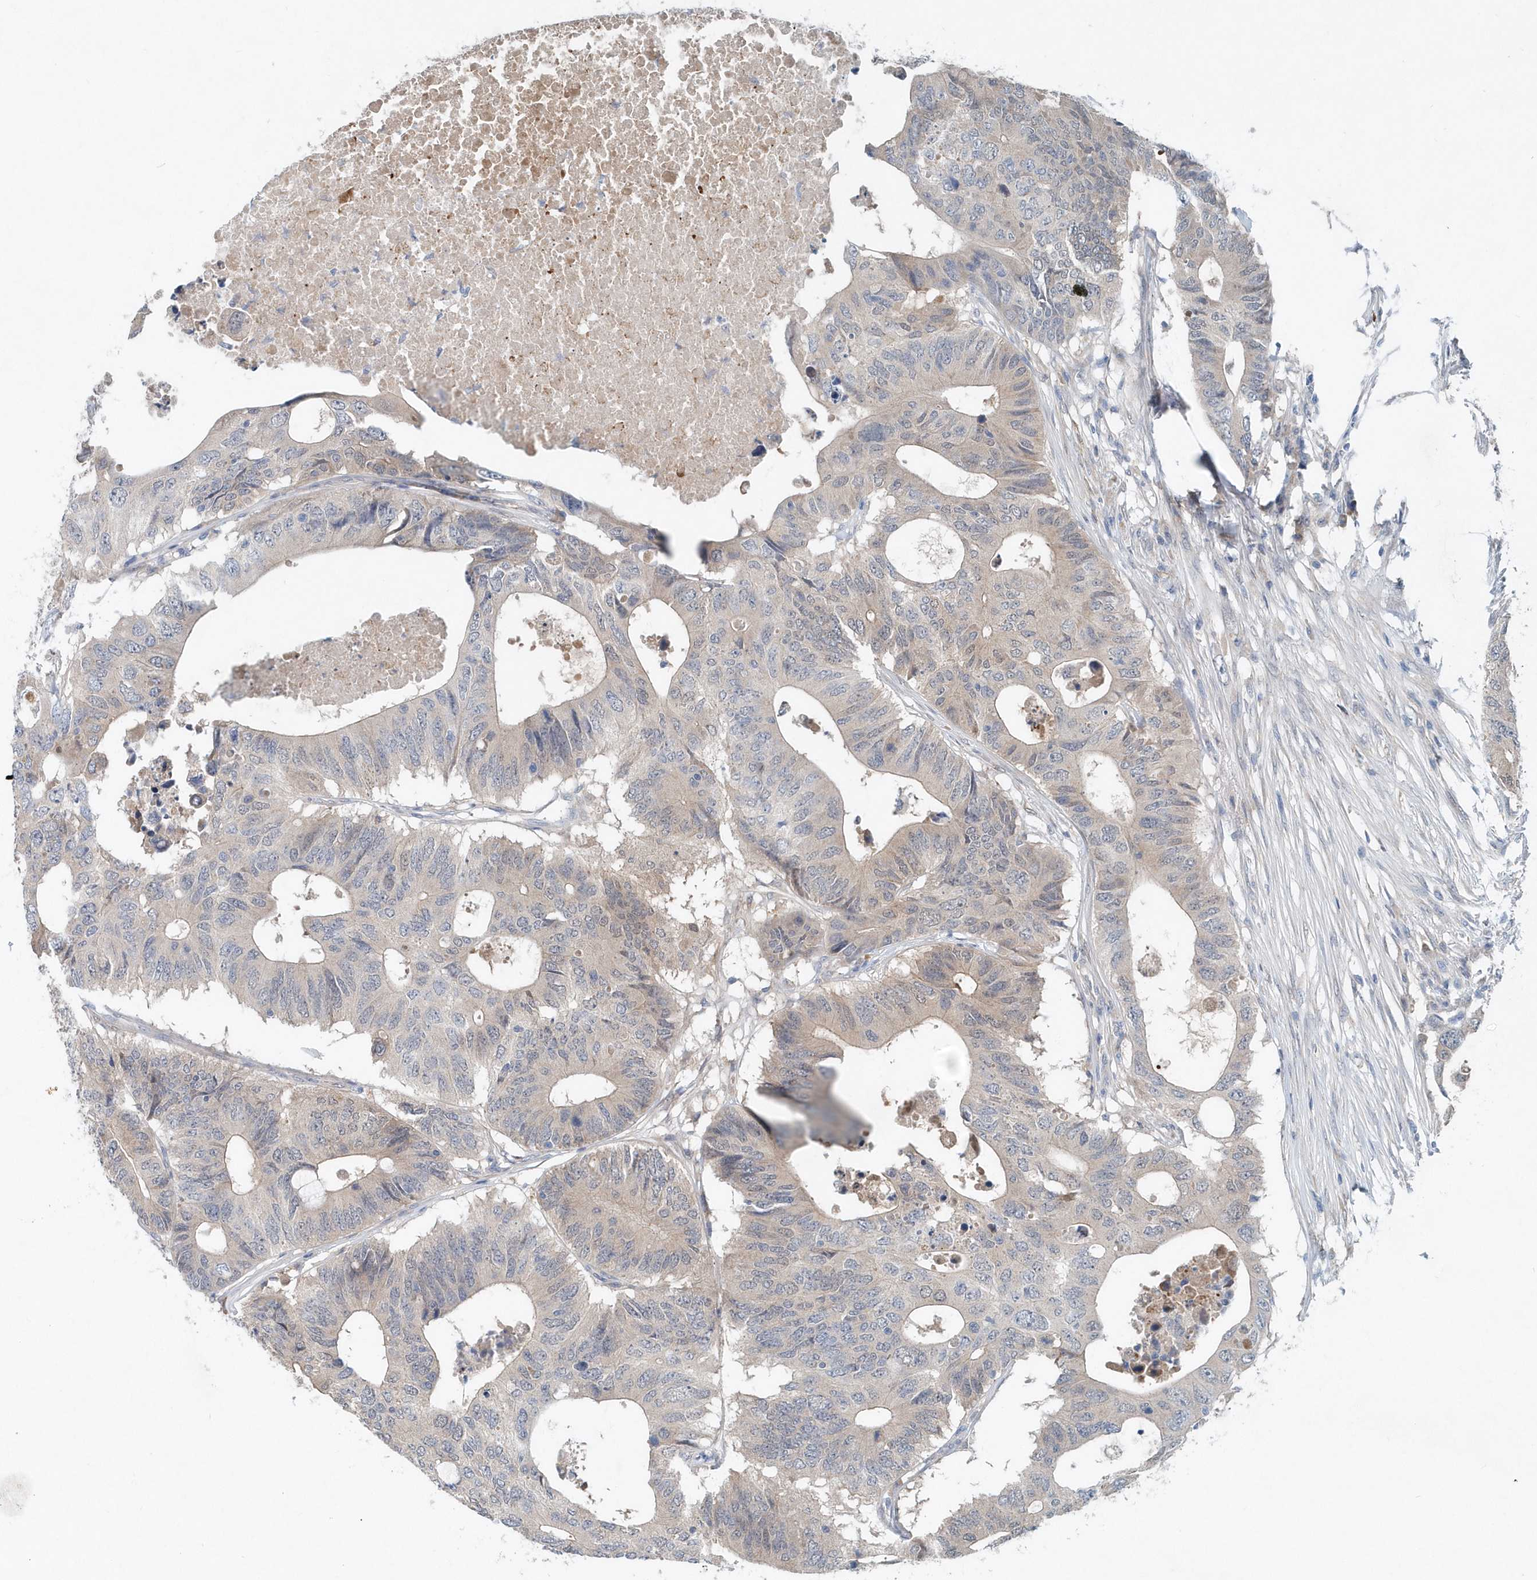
{"staining": {"intensity": "negative", "quantity": "none", "location": "none"}, "tissue": "colorectal cancer", "cell_type": "Tumor cells", "image_type": "cancer", "snomed": [{"axis": "morphology", "description": "Adenocarcinoma, NOS"}, {"axis": "topography", "description": "Colon"}], "caption": "There is no significant staining in tumor cells of colorectal cancer.", "gene": "PFN2", "patient": {"sex": "male", "age": 71}}